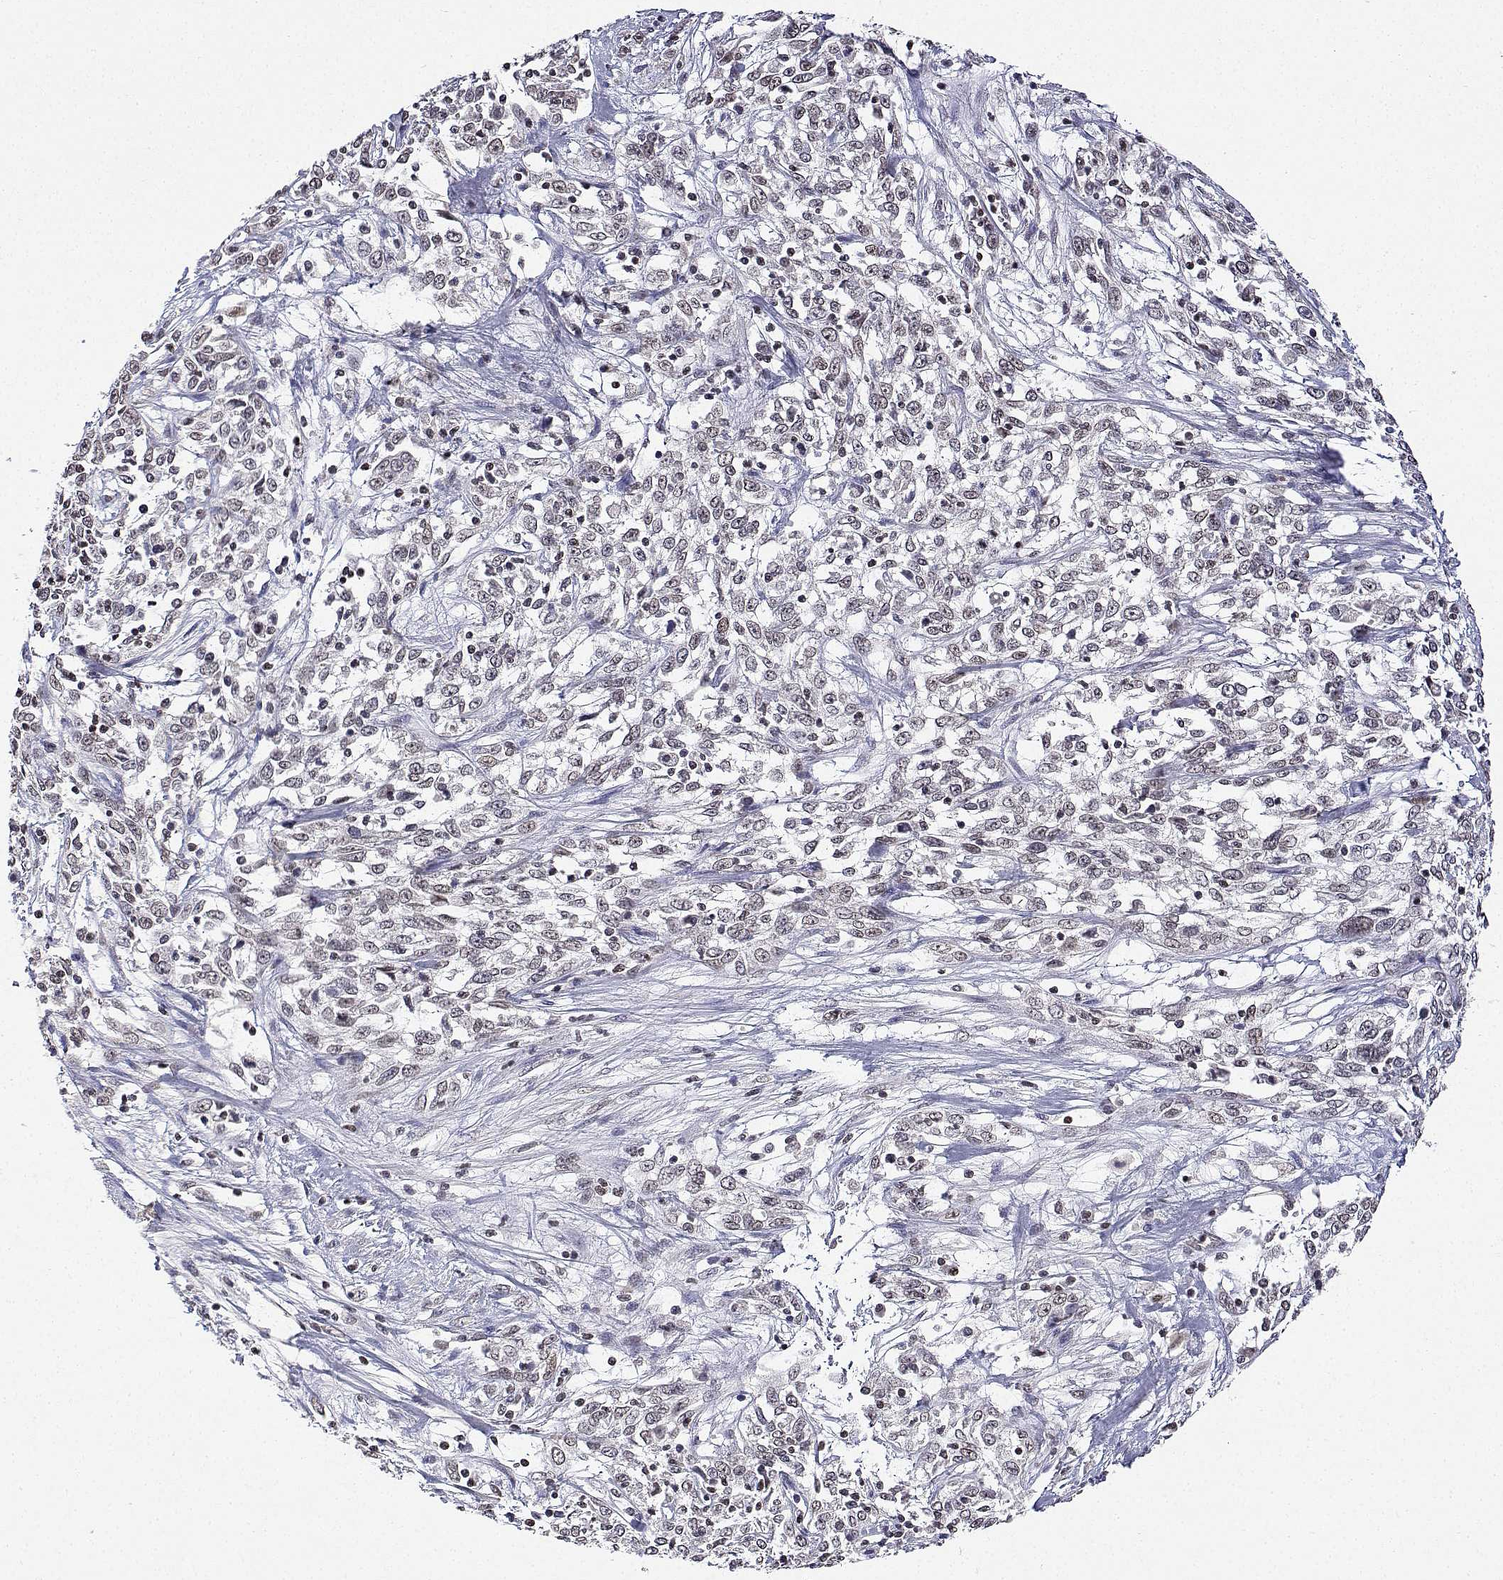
{"staining": {"intensity": "weak", "quantity": "<25%", "location": "nuclear"}, "tissue": "cervical cancer", "cell_type": "Tumor cells", "image_type": "cancer", "snomed": [{"axis": "morphology", "description": "Adenocarcinoma, NOS"}, {"axis": "topography", "description": "Cervix"}], "caption": "High magnification brightfield microscopy of cervical adenocarcinoma stained with DAB (3,3'-diaminobenzidine) (brown) and counterstained with hematoxylin (blue): tumor cells show no significant staining. (DAB immunohistochemistry with hematoxylin counter stain).", "gene": "XPC", "patient": {"sex": "female", "age": 40}}